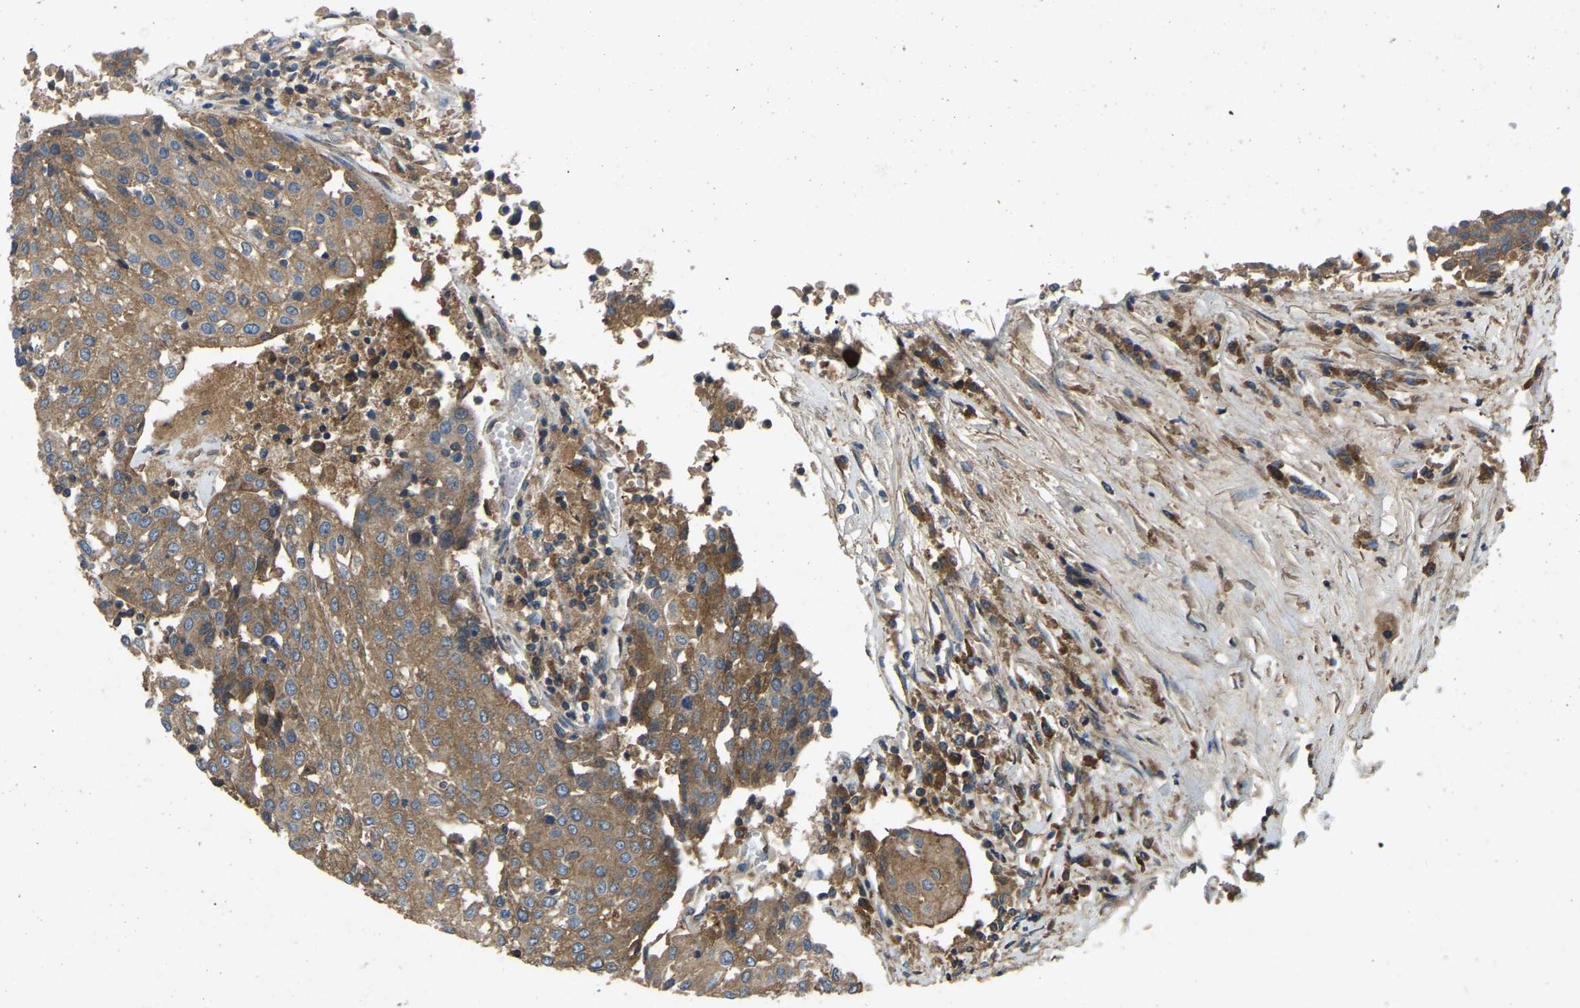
{"staining": {"intensity": "moderate", "quantity": ">75%", "location": "cytoplasmic/membranous"}, "tissue": "urothelial cancer", "cell_type": "Tumor cells", "image_type": "cancer", "snomed": [{"axis": "morphology", "description": "Urothelial carcinoma, High grade"}, {"axis": "topography", "description": "Urinary bladder"}], "caption": "Human high-grade urothelial carcinoma stained with a brown dye exhibits moderate cytoplasmic/membranous positive staining in about >75% of tumor cells.", "gene": "ATP8B1", "patient": {"sex": "female", "age": 85}}